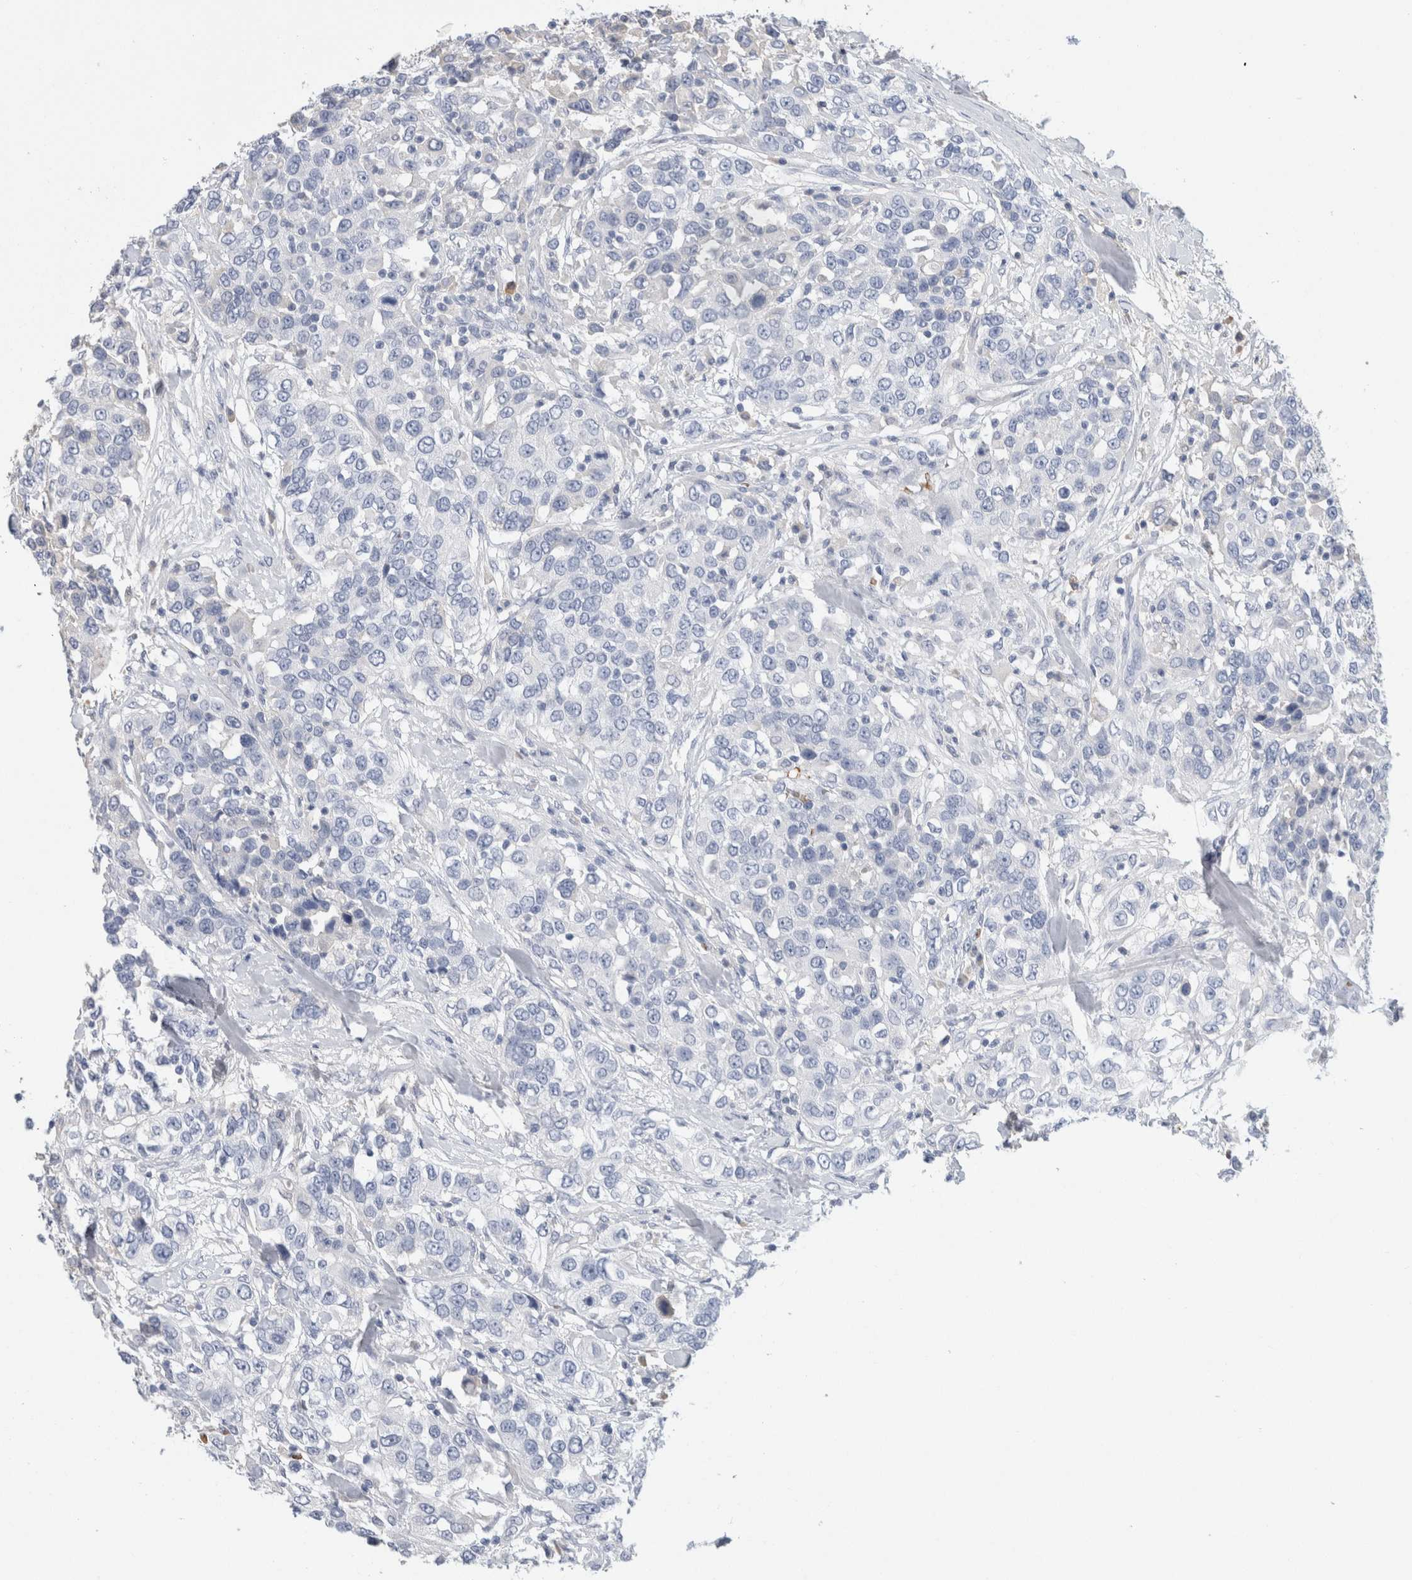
{"staining": {"intensity": "negative", "quantity": "none", "location": "none"}, "tissue": "urothelial cancer", "cell_type": "Tumor cells", "image_type": "cancer", "snomed": [{"axis": "morphology", "description": "Urothelial carcinoma, High grade"}, {"axis": "topography", "description": "Urinary bladder"}], "caption": "Immunohistochemical staining of urothelial cancer shows no significant positivity in tumor cells.", "gene": "CA1", "patient": {"sex": "female", "age": 80}}